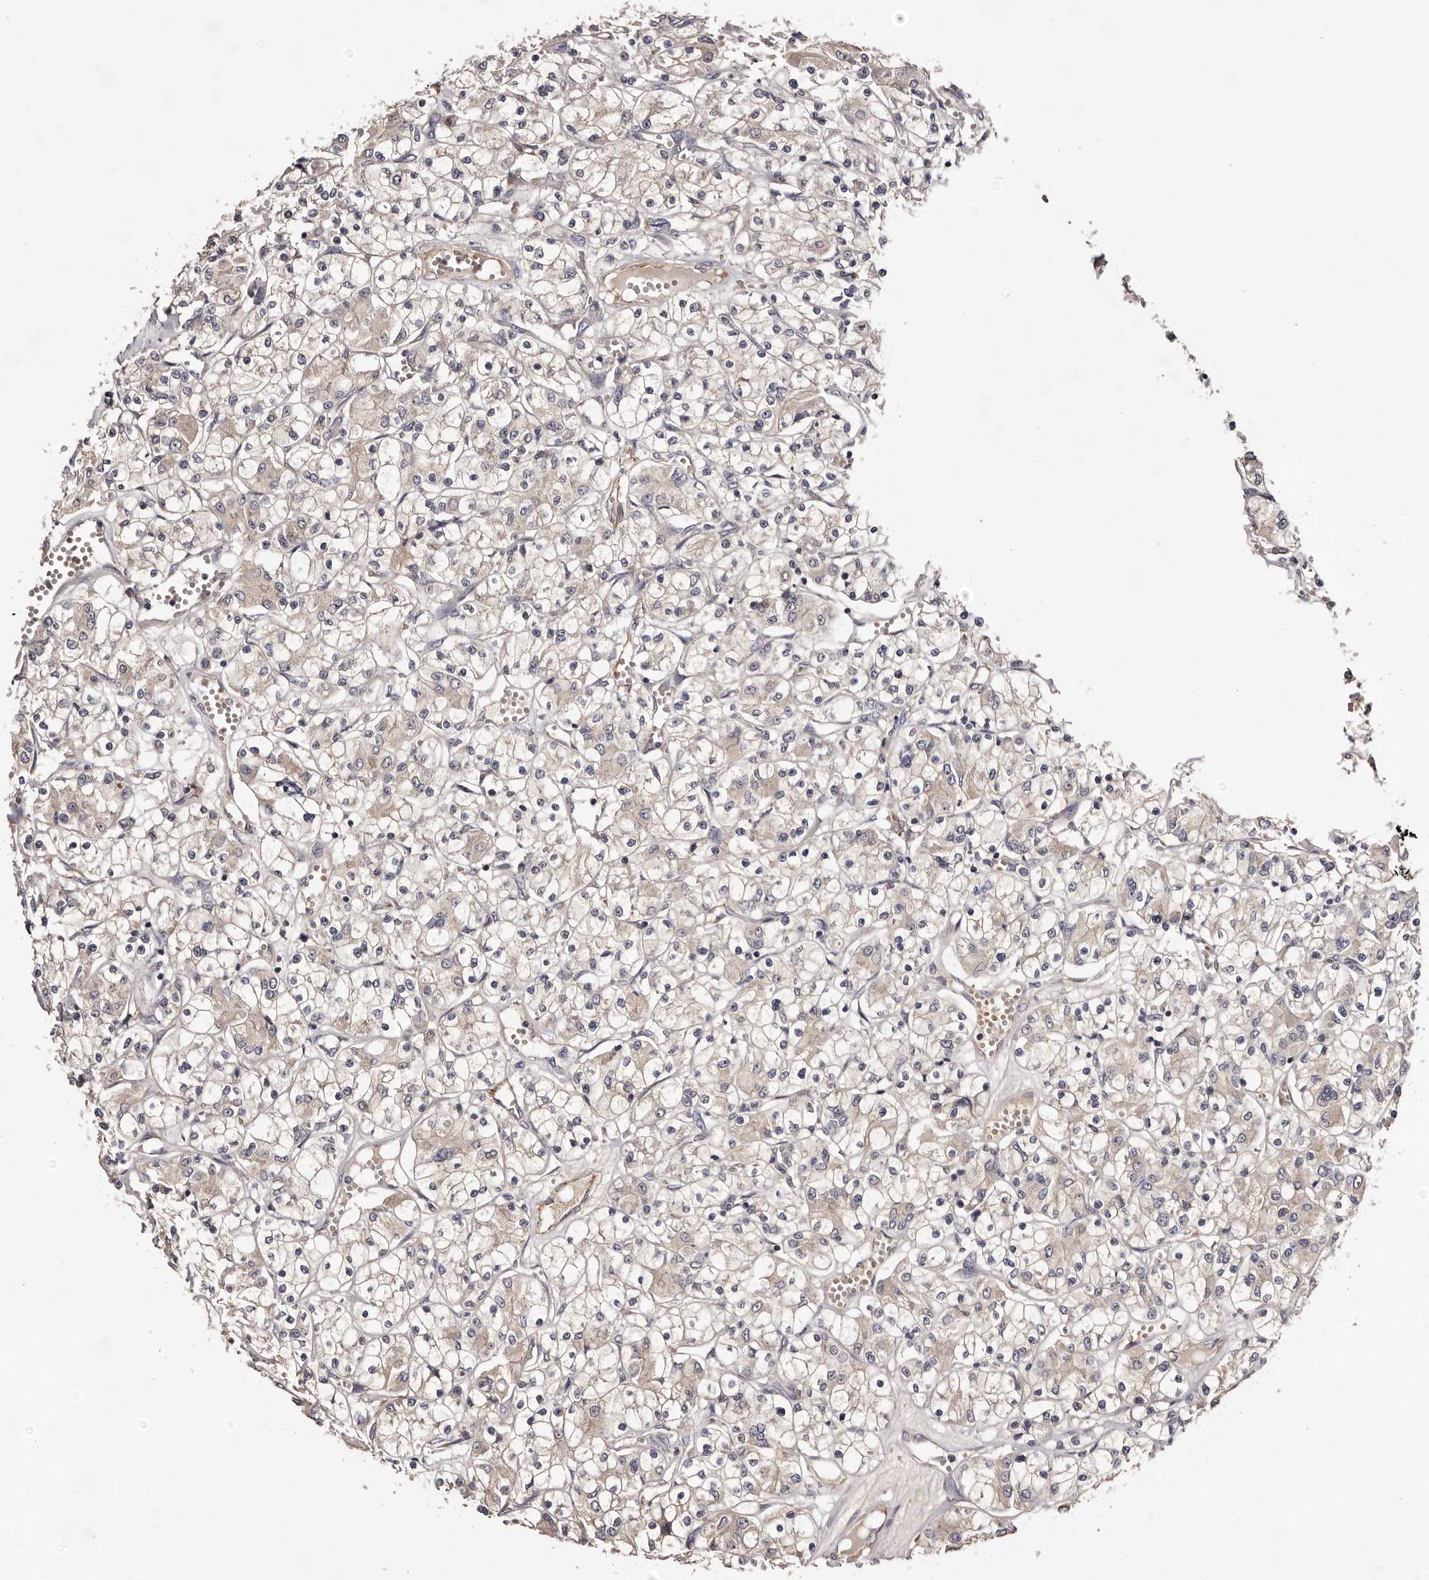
{"staining": {"intensity": "weak", "quantity": ">75%", "location": "cytoplasmic/membranous"}, "tissue": "renal cancer", "cell_type": "Tumor cells", "image_type": "cancer", "snomed": [{"axis": "morphology", "description": "Adenocarcinoma, NOS"}, {"axis": "topography", "description": "Kidney"}], "caption": "Protein expression analysis of human adenocarcinoma (renal) reveals weak cytoplasmic/membranous staining in approximately >75% of tumor cells.", "gene": "LTV1", "patient": {"sex": "female", "age": 59}}